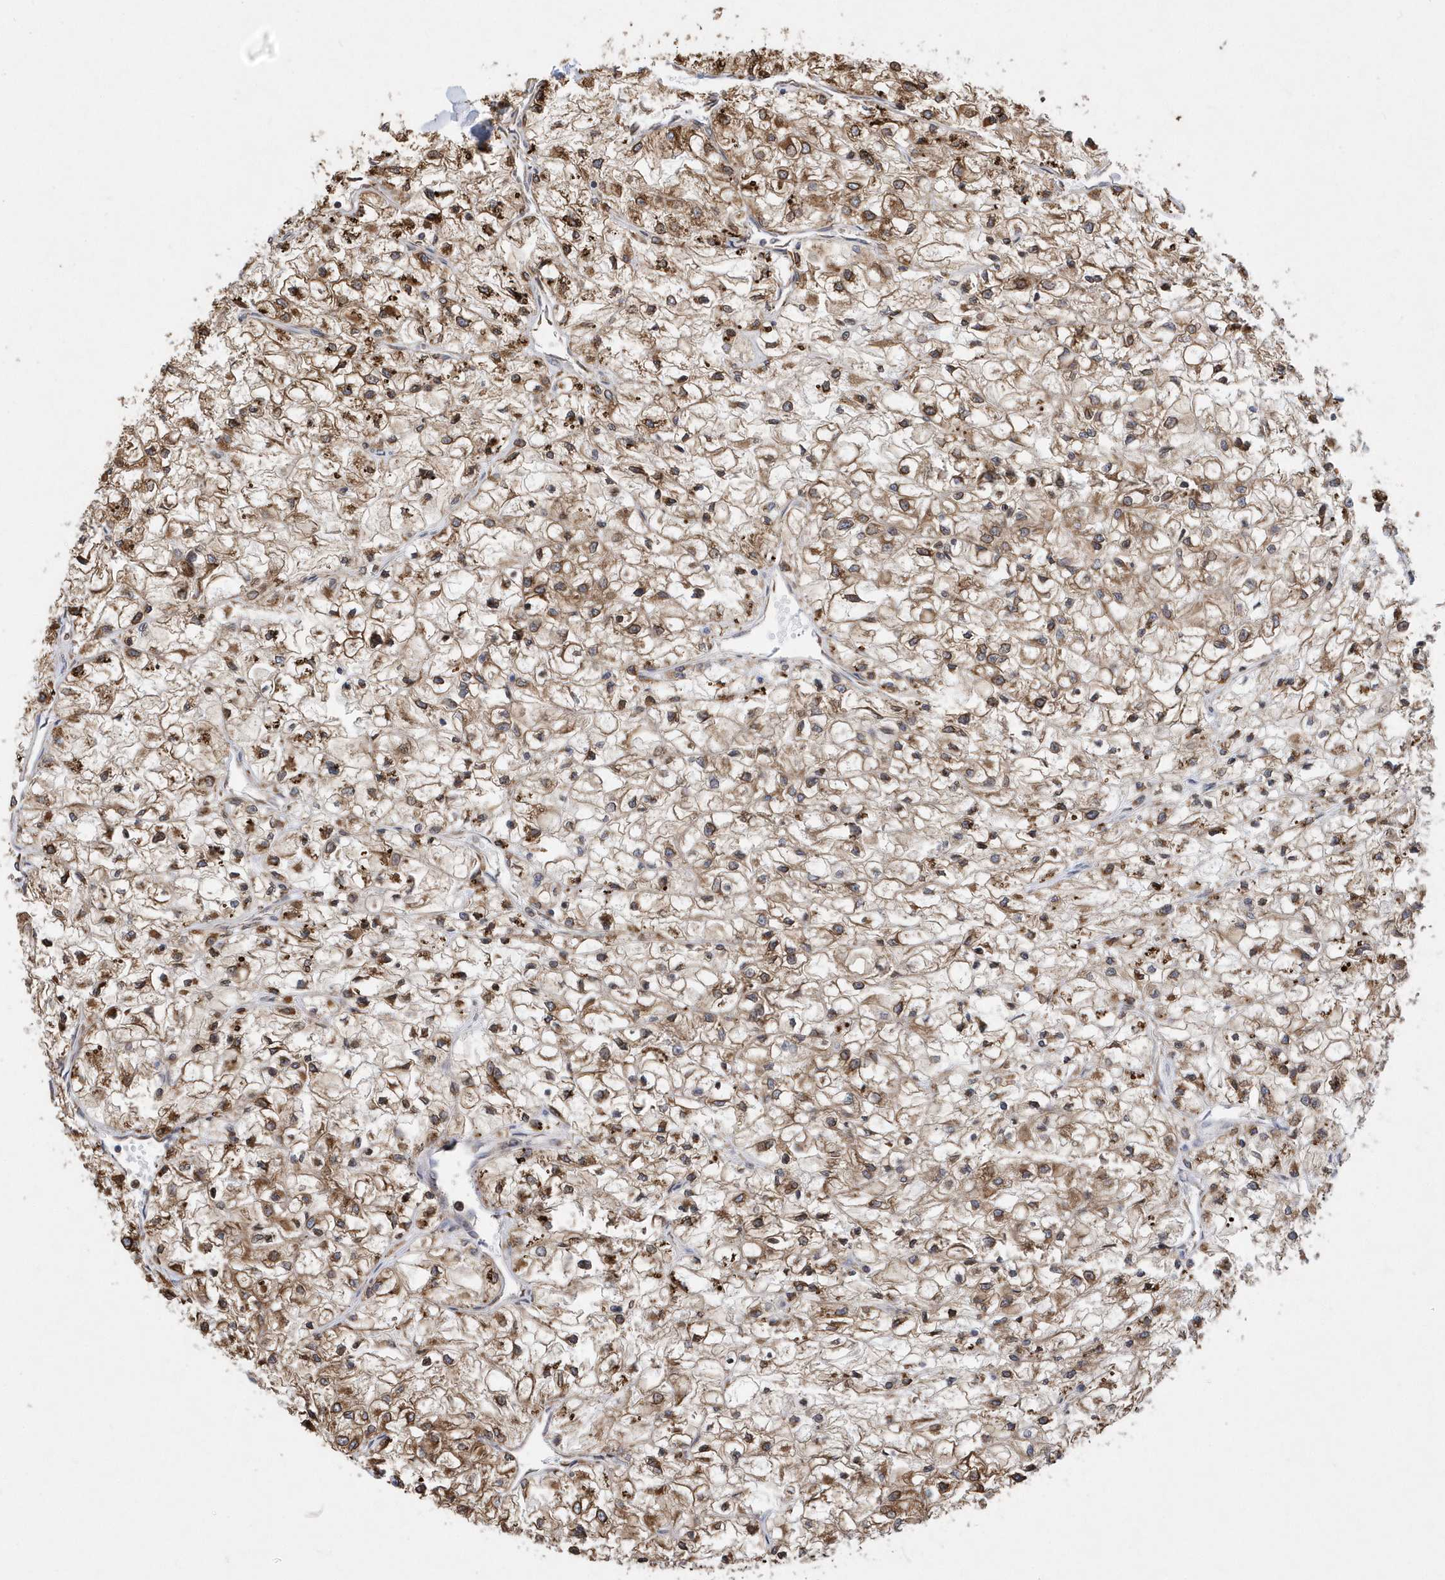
{"staining": {"intensity": "moderate", "quantity": ">75%", "location": "cytoplasmic/membranous"}, "tissue": "renal cancer", "cell_type": "Tumor cells", "image_type": "cancer", "snomed": [{"axis": "morphology", "description": "Adenocarcinoma, NOS"}, {"axis": "topography", "description": "Kidney"}], "caption": "Protein analysis of renal adenocarcinoma tissue shows moderate cytoplasmic/membranous positivity in approximately >75% of tumor cells. (brown staining indicates protein expression, while blue staining denotes nuclei).", "gene": "VAMP7", "patient": {"sex": "male", "age": 80}}